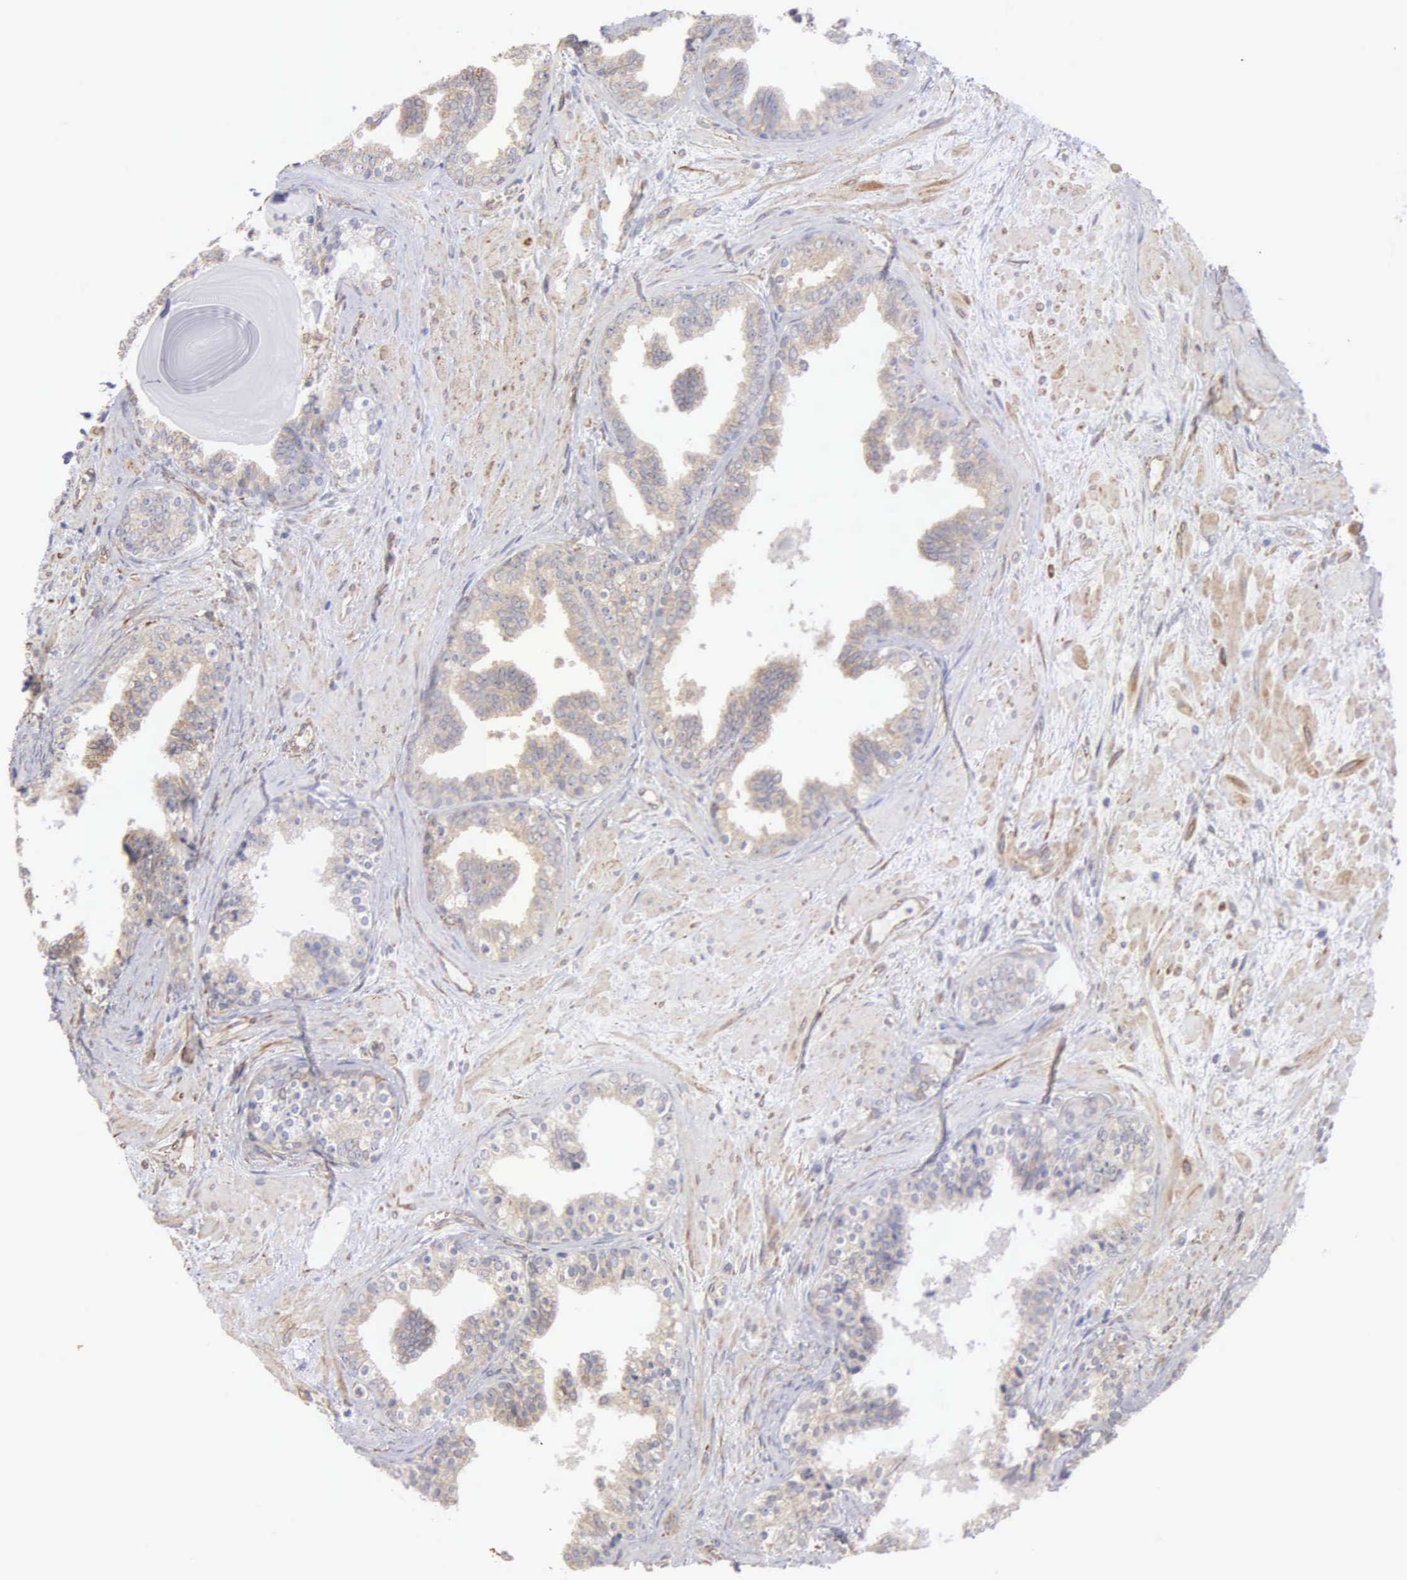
{"staining": {"intensity": "weak", "quantity": "25%-75%", "location": "cytoplasmic/membranous"}, "tissue": "prostate", "cell_type": "Glandular cells", "image_type": "normal", "snomed": [{"axis": "morphology", "description": "Normal tissue, NOS"}, {"axis": "topography", "description": "Prostate"}], "caption": "IHC histopathology image of unremarkable human prostate stained for a protein (brown), which displays low levels of weak cytoplasmic/membranous expression in approximately 25%-75% of glandular cells.", "gene": "LIN52", "patient": {"sex": "male", "age": 65}}